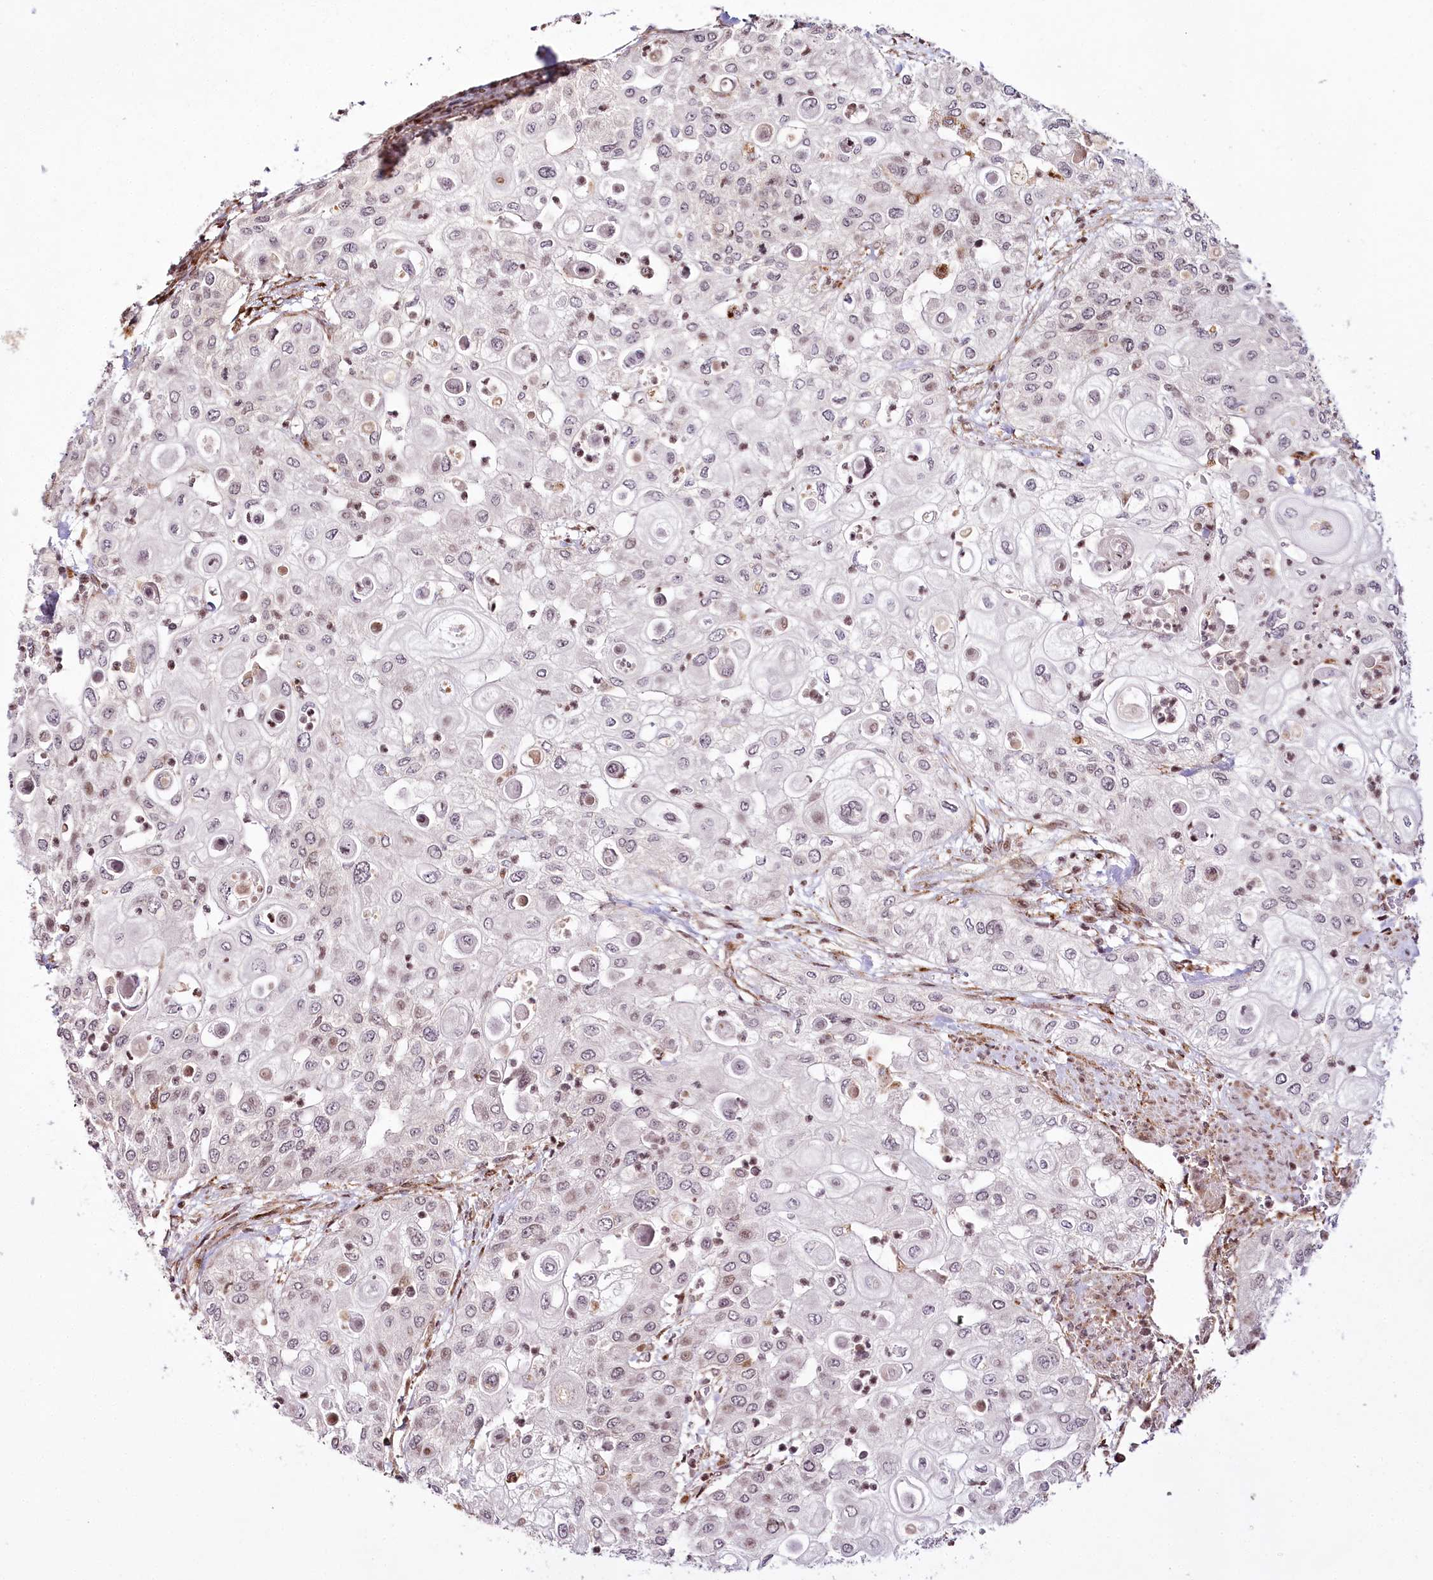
{"staining": {"intensity": "weak", "quantity": "<25%", "location": "nuclear"}, "tissue": "urothelial cancer", "cell_type": "Tumor cells", "image_type": "cancer", "snomed": [{"axis": "morphology", "description": "Urothelial carcinoma, High grade"}, {"axis": "topography", "description": "Urinary bladder"}], "caption": "Photomicrograph shows no significant protein staining in tumor cells of urothelial carcinoma (high-grade). Brightfield microscopy of IHC stained with DAB (brown) and hematoxylin (blue), captured at high magnification.", "gene": "HOXC8", "patient": {"sex": "female", "age": 79}}